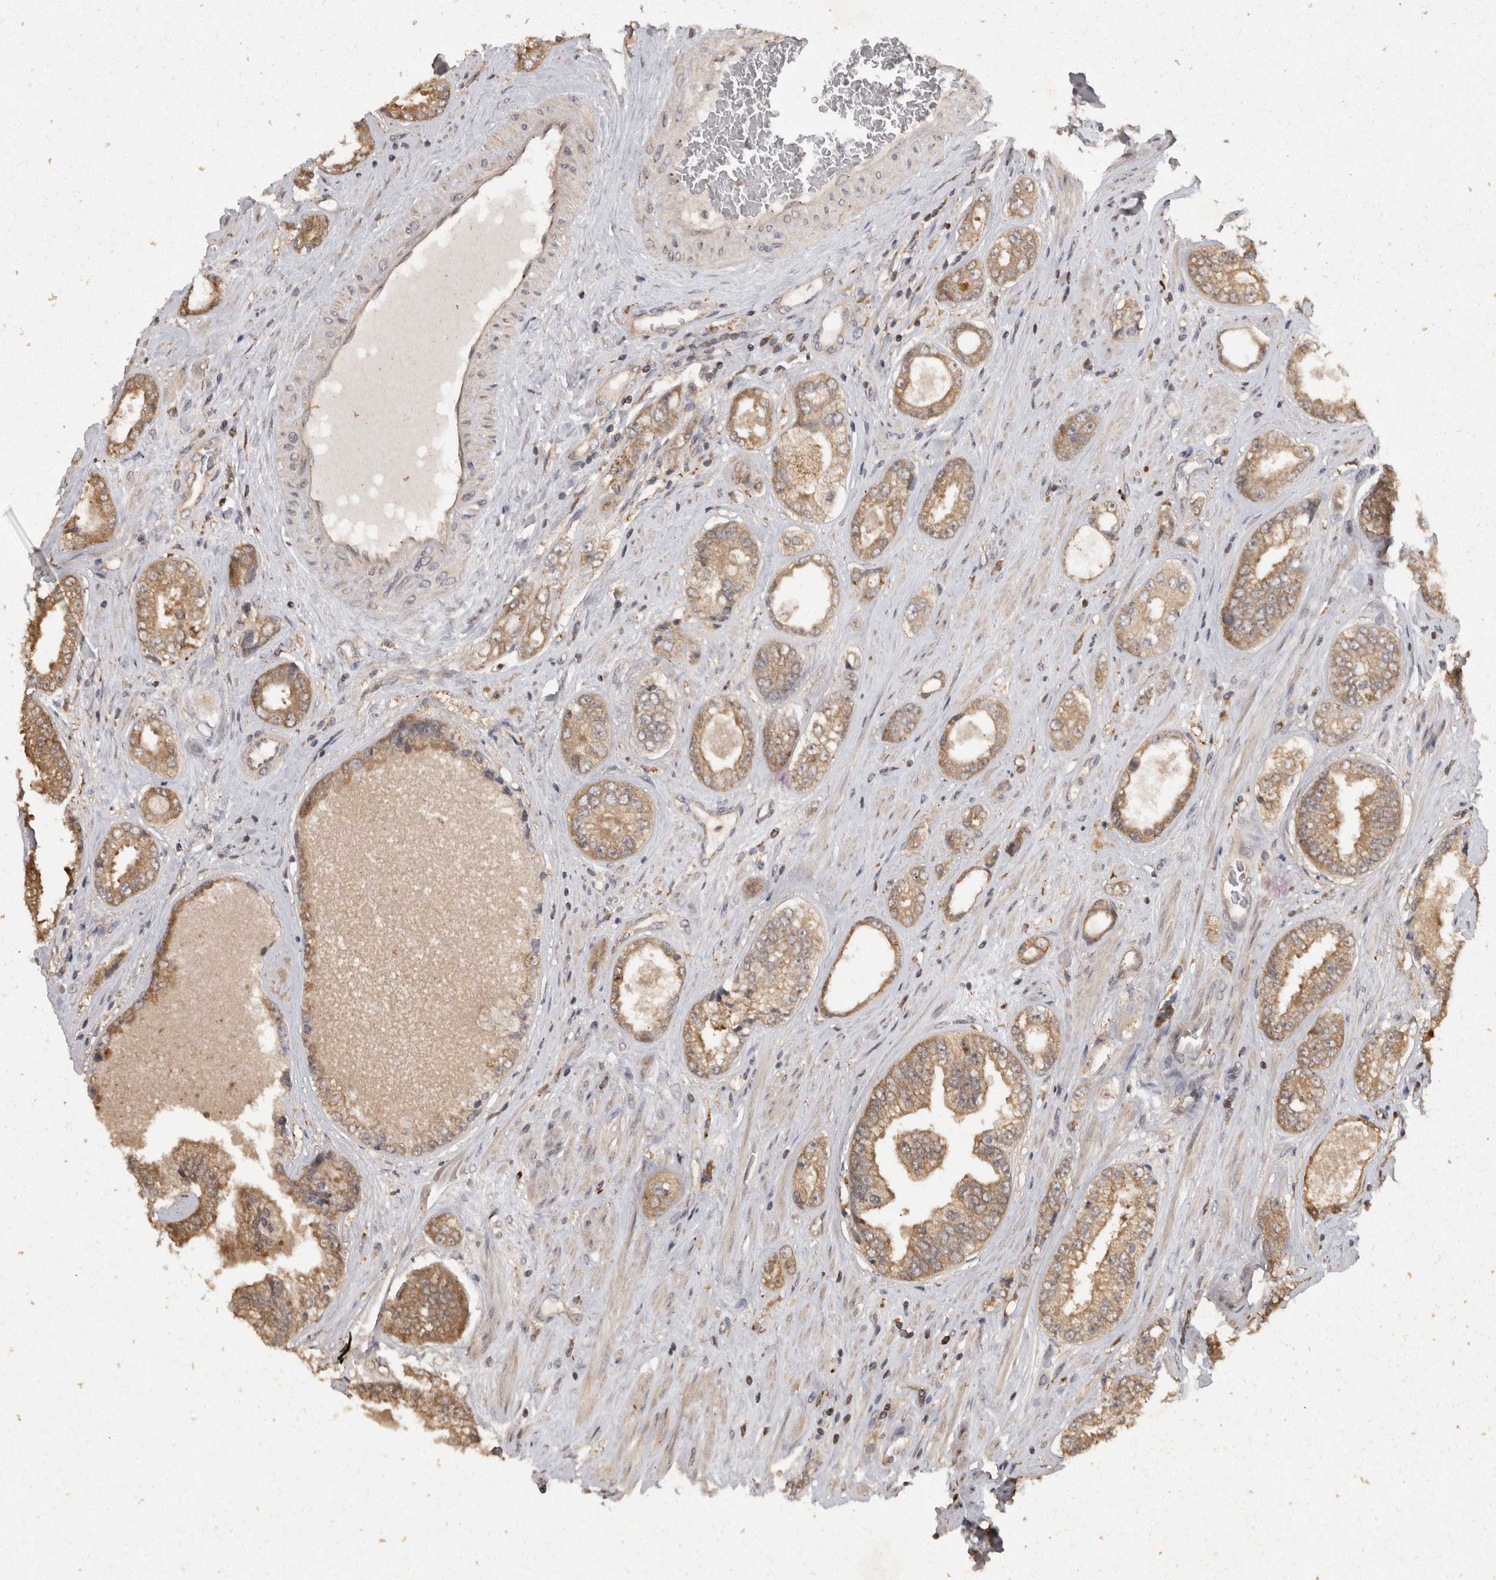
{"staining": {"intensity": "moderate", "quantity": ">75%", "location": "cytoplasmic/membranous"}, "tissue": "prostate cancer", "cell_type": "Tumor cells", "image_type": "cancer", "snomed": [{"axis": "morphology", "description": "Adenocarcinoma, High grade"}, {"axis": "topography", "description": "Prostate"}], "caption": "Protein expression analysis of human prostate cancer reveals moderate cytoplasmic/membranous expression in approximately >75% of tumor cells.", "gene": "ACAT2", "patient": {"sex": "male", "age": 61}}